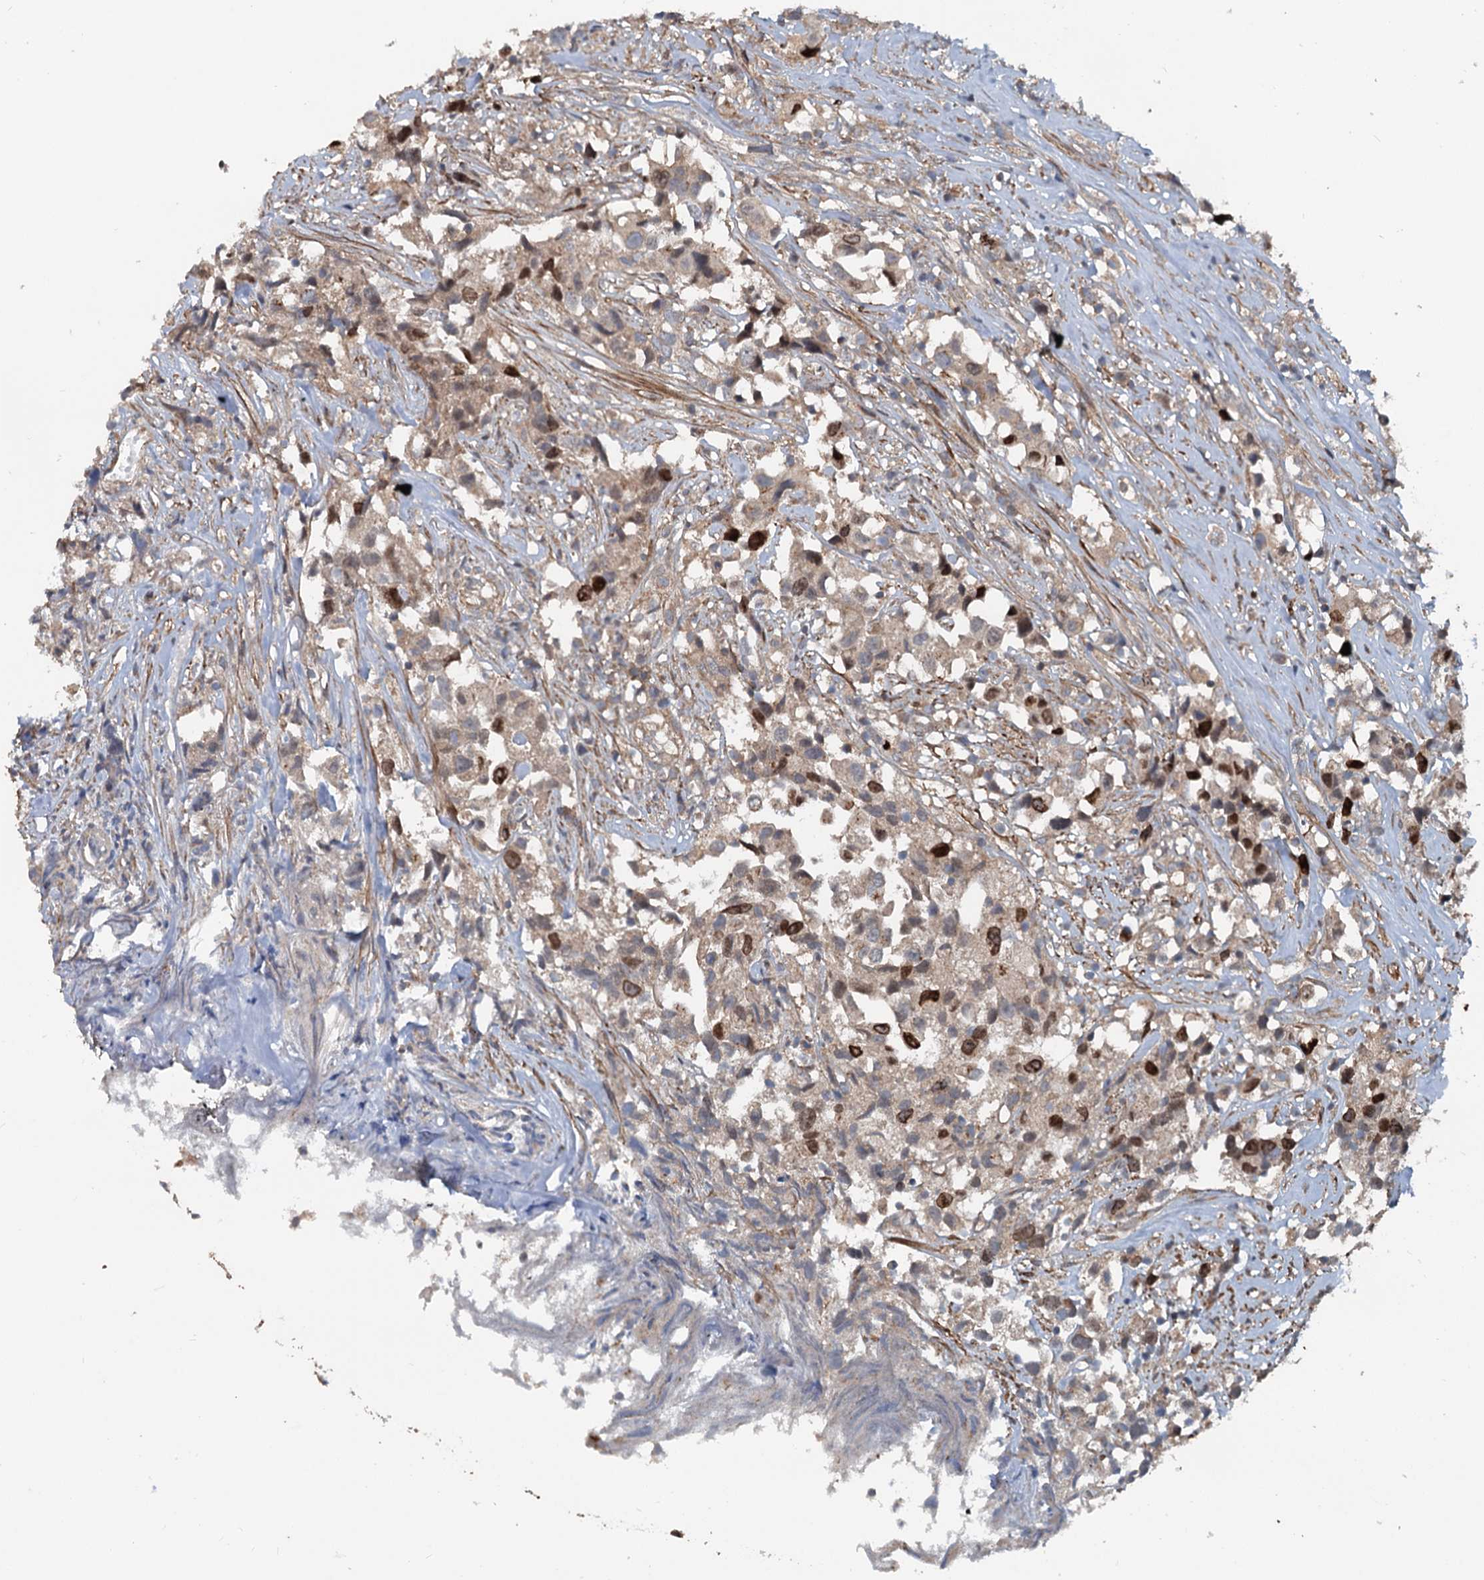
{"staining": {"intensity": "strong", "quantity": "<25%", "location": "nuclear"}, "tissue": "urothelial cancer", "cell_type": "Tumor cells", "image_type": "cancer", "snomed": [{"axis": "morphology", "description": "Urothelial carcinoma, High grade"}, {"axis": "topography", "description": "Urinary bladder"}], "caption": "An immunohistochemistry (IHC) histopathology image of tumor tissue is shown. Protein staining in brown highlights strong nuclear positivity in urothelial cancer within tumor cells.", "gene": "TEDC1", "patient": {"sex": "female", "age": 75}}